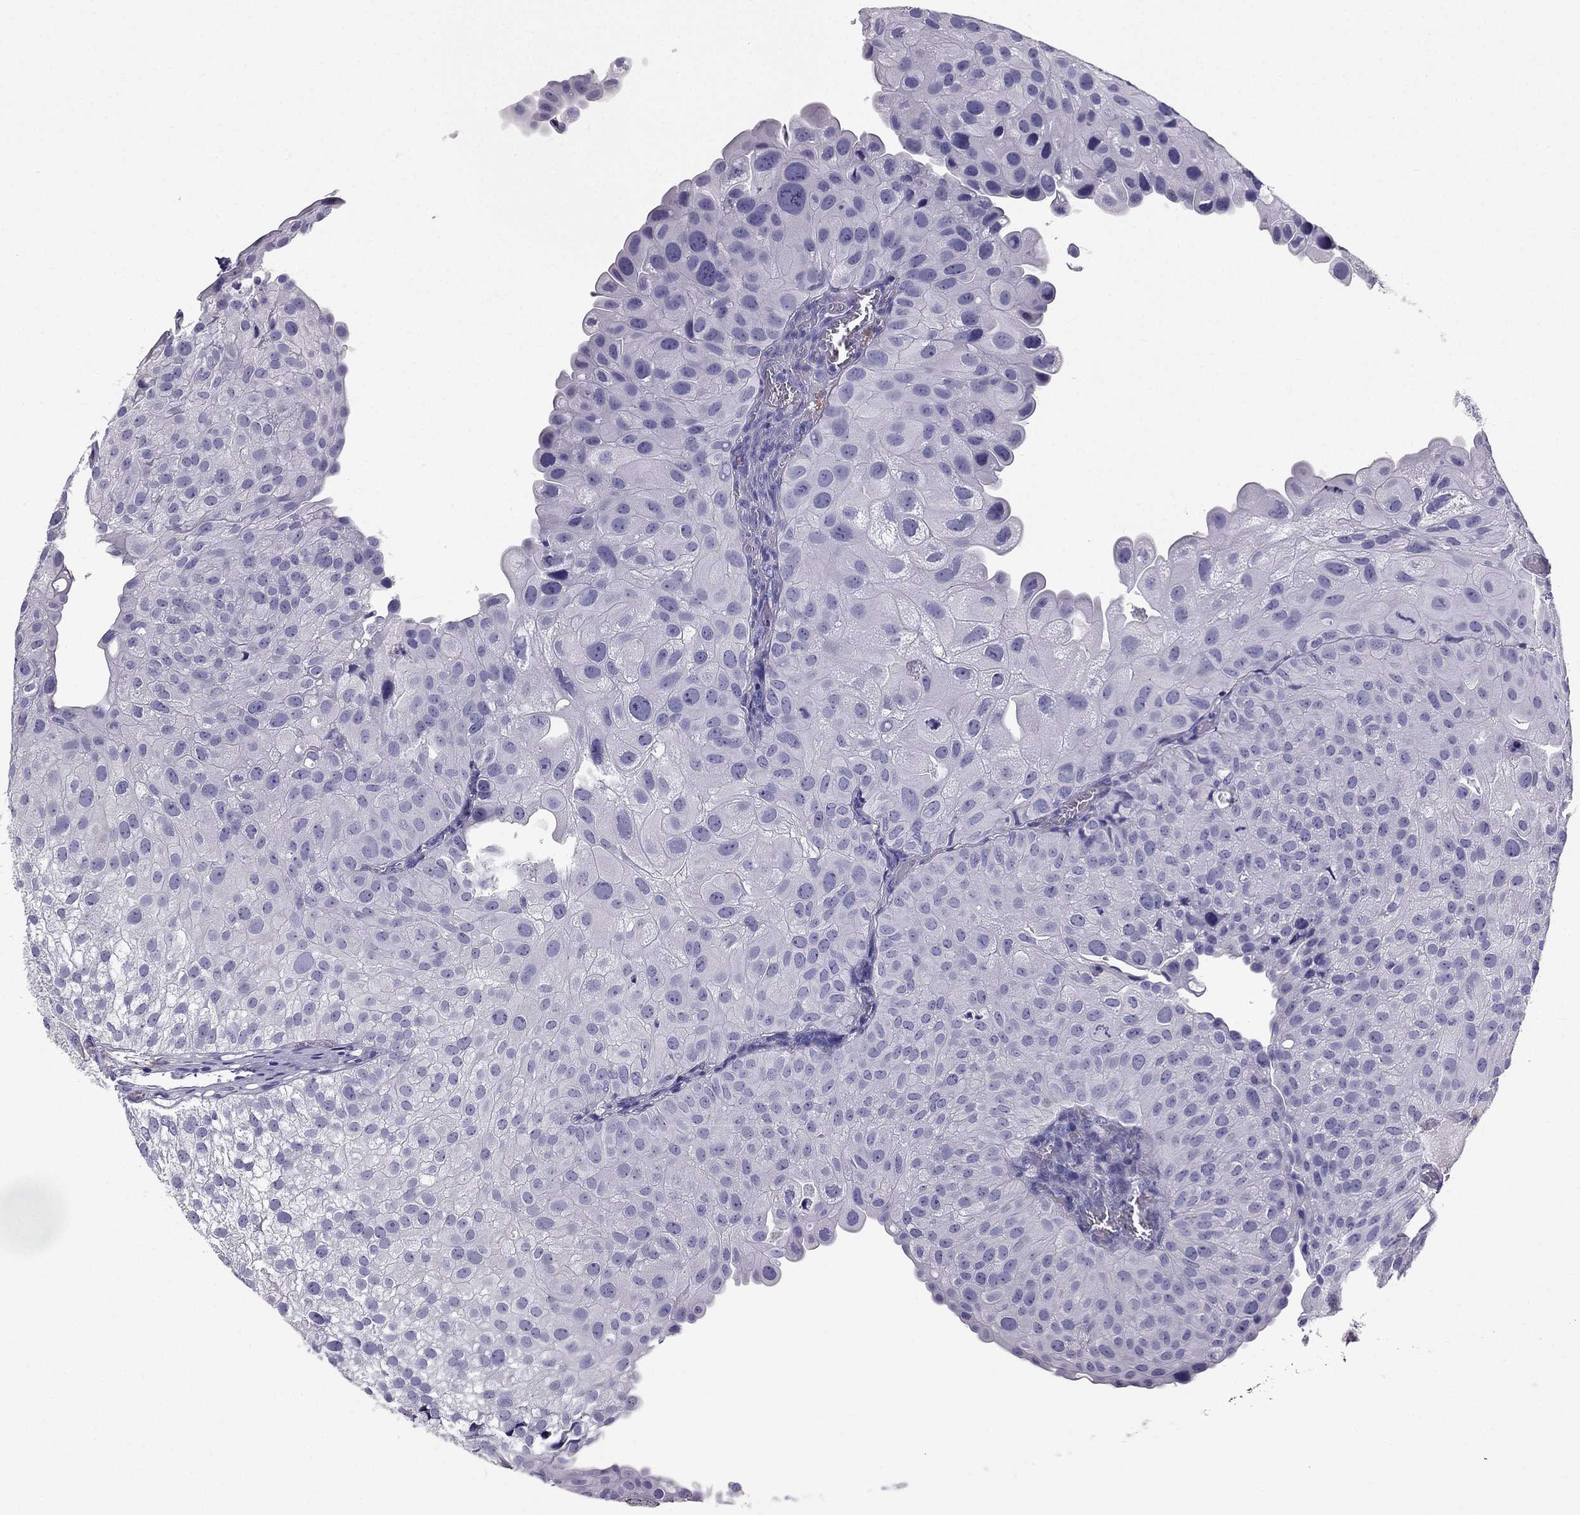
{"staining": {"intensity": "negative", "quantity": "none", "location": "none"}, "tissue": "urothelial cancer", "cell_type": "Tumor cells", "image_type": "cancer", "snomed": [{"axis": "morphology", "description": "Urothelial carcinoma, Low grade"}, {"axis": "topography", "description": "Urinary bladder"}], "caption": "Protein analysis of low-grade urothelial carcinoma reveals no significant staining in tumor cells.", "gene": "LMTK3", "patient": {"sex": "female", "age": 78}}